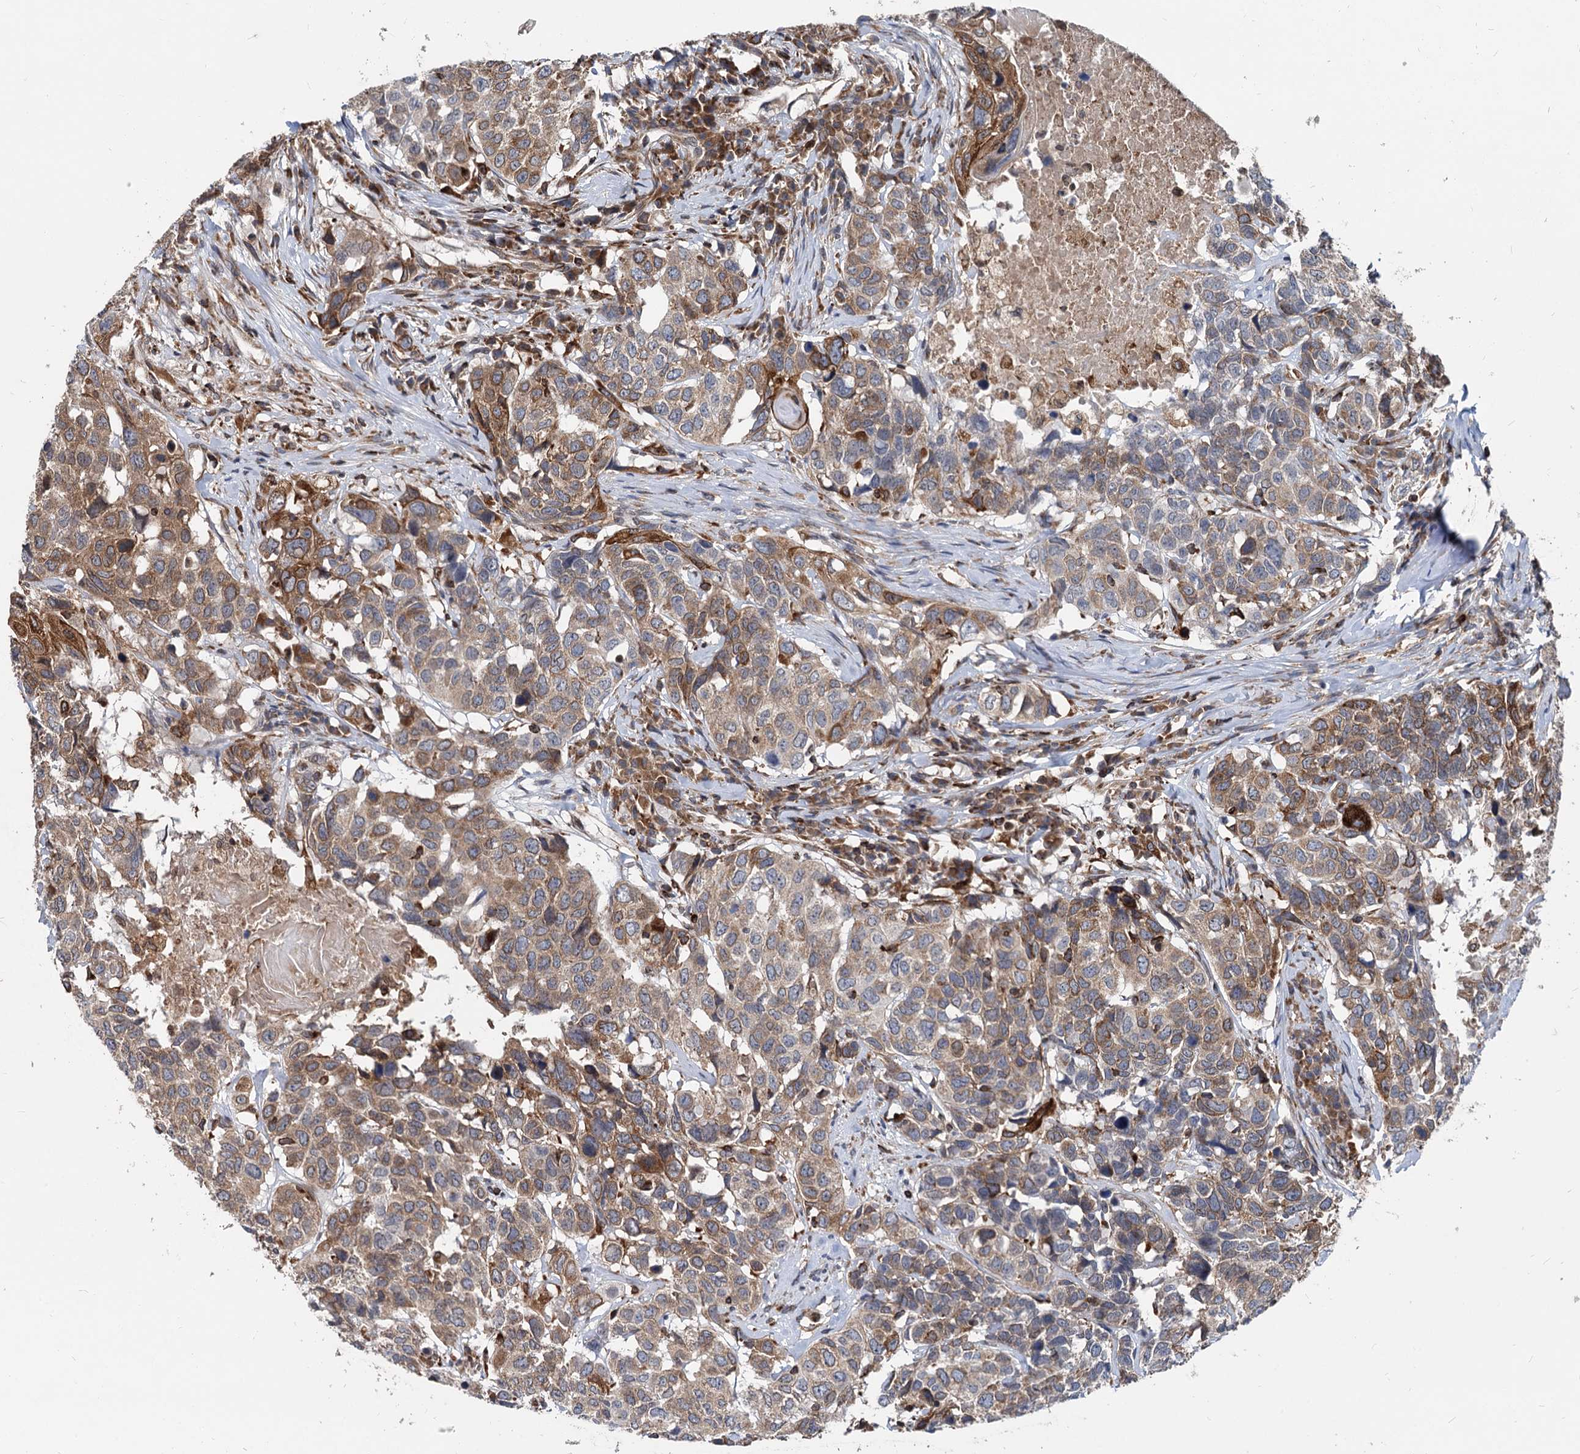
{"staining": {"intensity": "moderate", "quantity": "25%-75%", "location": "cytoplasmic/membranous"}, "tissue": "head and neck cancer", "cell_type": "Tumor cells", "image_type": "cancer", "snomed": [{"axis": "morphology", "description": "Squamous cell carcinoma, NOS"}, {"axis": "topography", "description": "Head-Neck"}], "caption": "Brown immunohistochemical staining in human head and neck squamous cell carcinoma demonstrates moderate cytoplasmic/membranous expression in about 25%-75% of tumor cells.", "gene": "STIM1", "patient": {"sex": "male", "age": 66}}